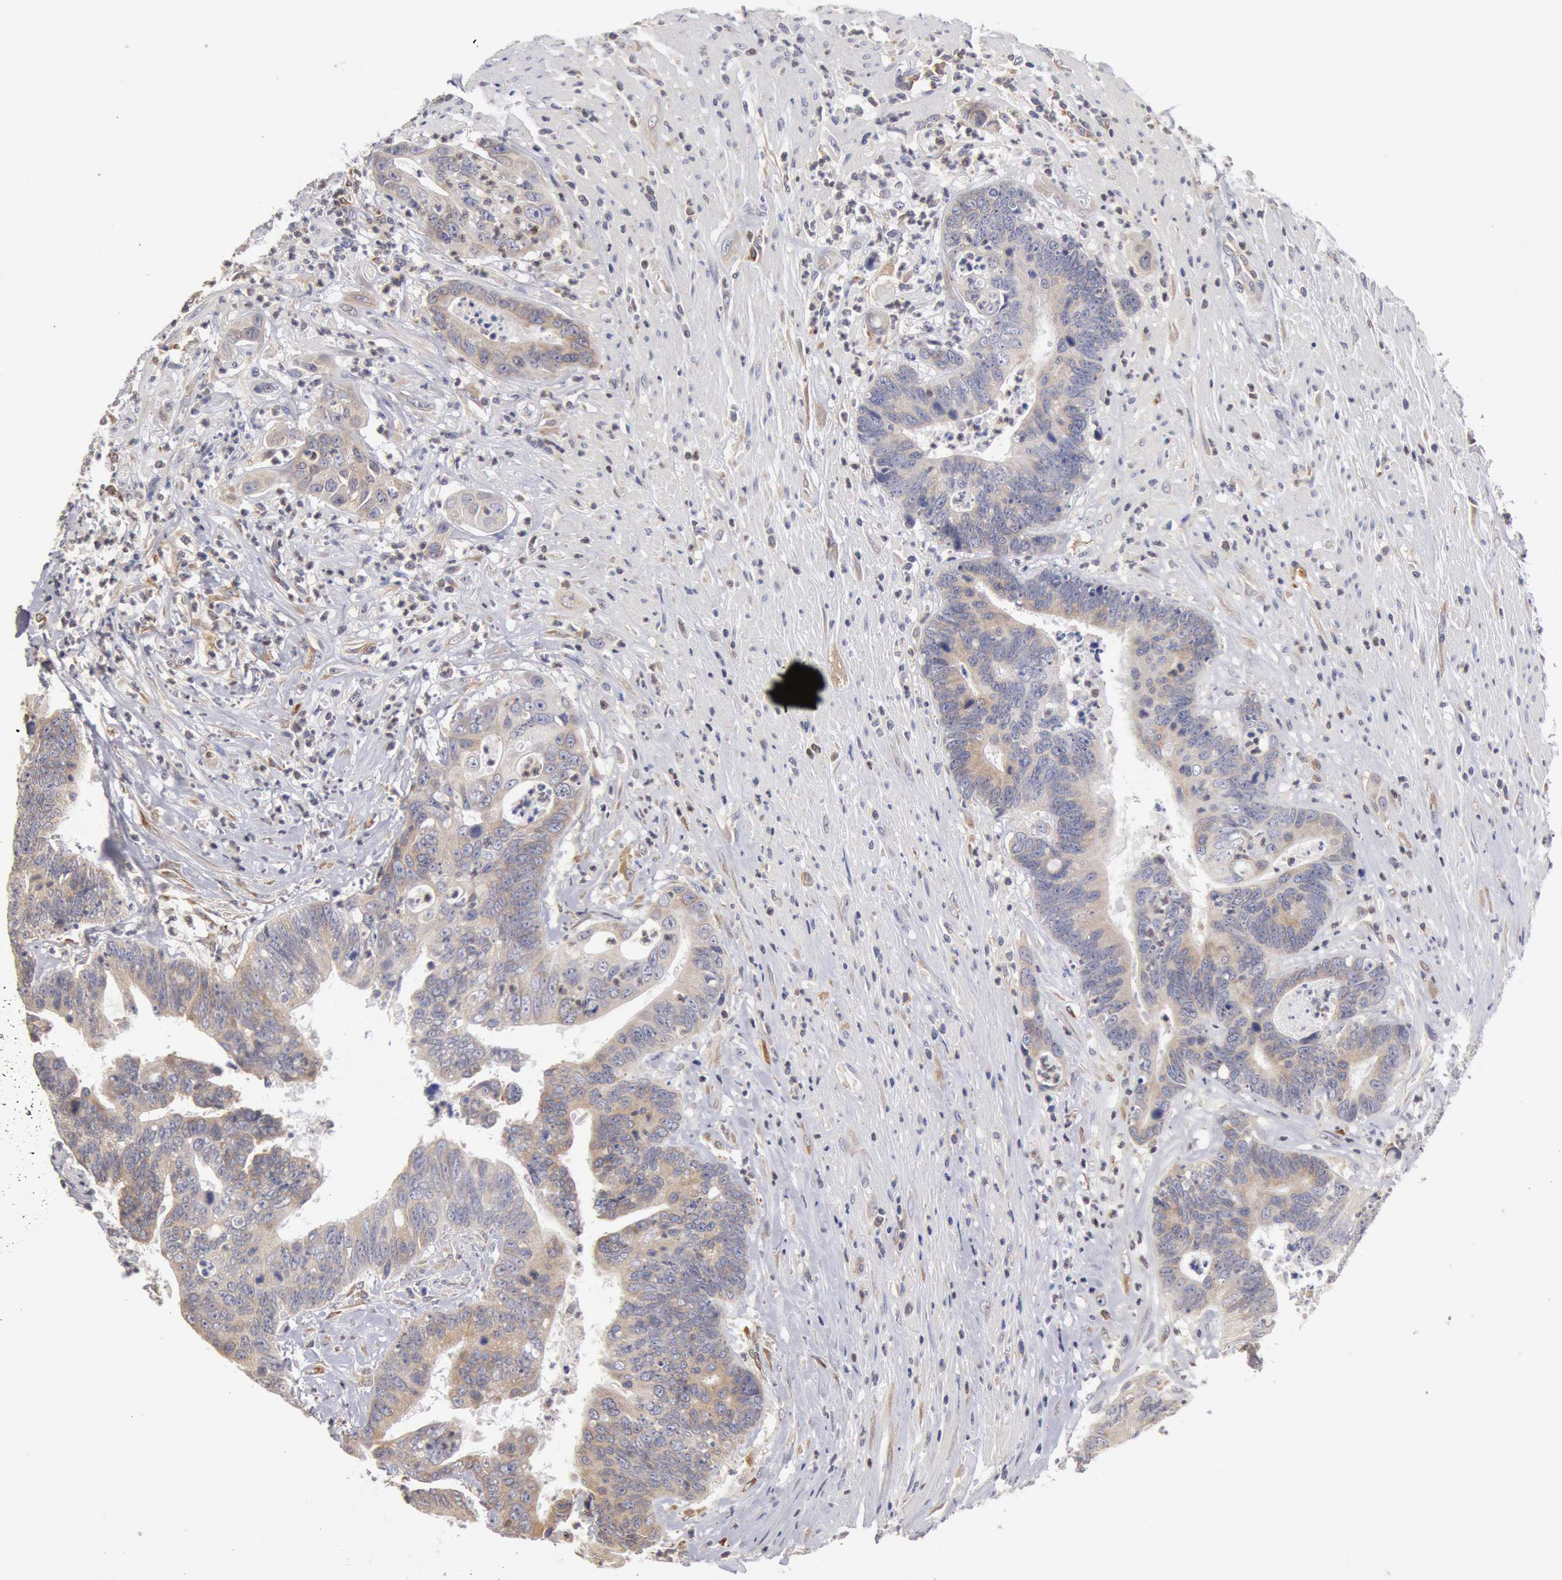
{"staining": {"intensity": "weak", "quantity": "25%-75%", "location": "cytoplasmic/membranous"}, "tissue": "colorectal cancer", "cell_type": "Tumor cells", "image_type": "cancer", "snomed": [{"axis": "morphology", "description": "Adenocarcinoma, NOS"}, {"axis": "topography", "description": "Rectum"}], "caption": "Colorectal cancer (adenocarcinoma) tissue reveals weak cytoplasmic/membranous staining in about 25%-75% of tumor cells, visualized by immunohistochemistry. The protein is stained brown, and the nuclei are stained in blue (DAB (3,3'-diaminobenzidine) IHC with brightfield microscopy, high magnification).", "gene": "OSBPL8", "patient": {"sex": "female", "age": 65}}